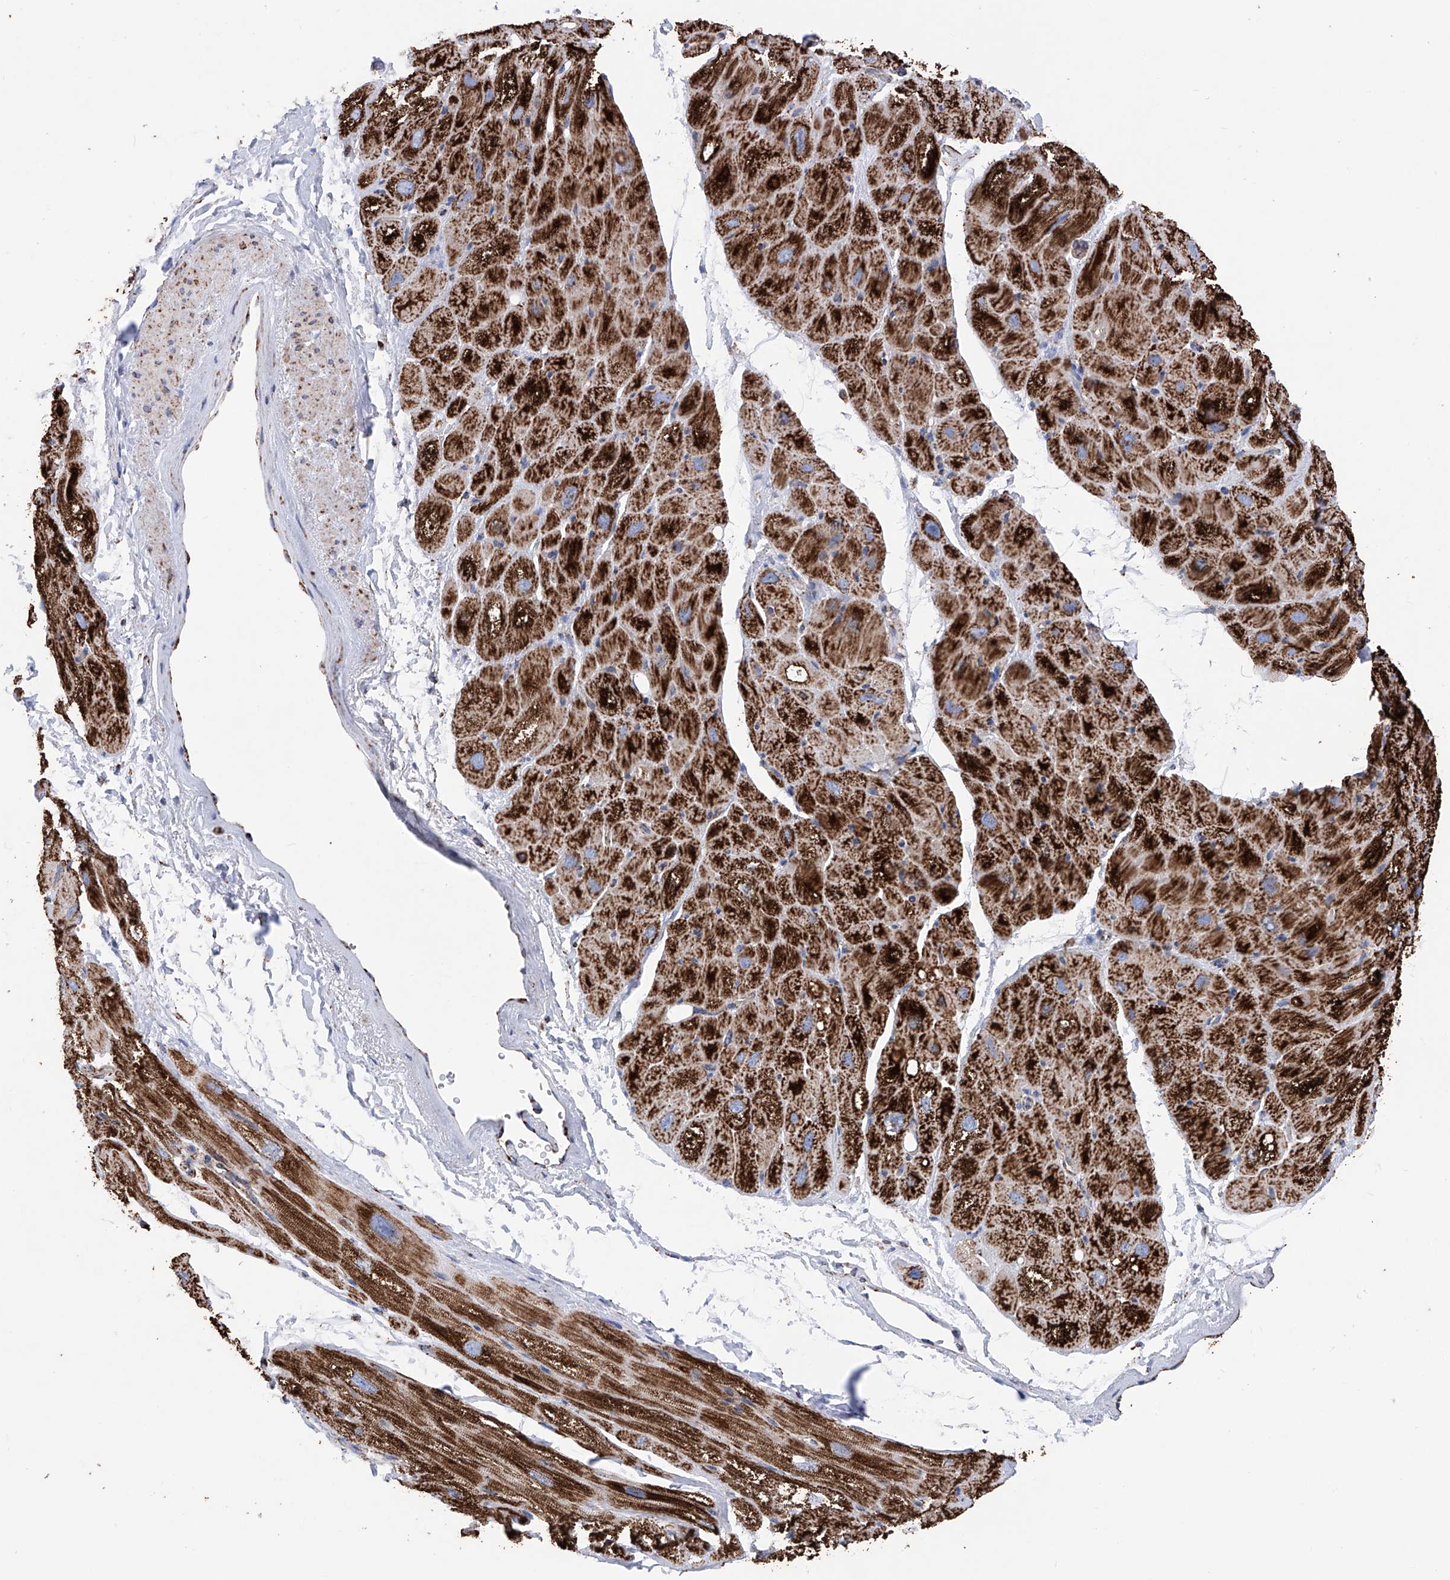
{"staining": {"intensity": "strong", "quantity": ">75%", "location": "cytoplasmic/membranous"}, "tissue": "heart muscle", "cell_type": "Cardiomyocytes", "image_type": "normal", "snomed": [{"axis": "morphology", "description": "Normal tissue, NOS"}, {"axis": "topography", "description": "Heart"}], "caption": "Protein expression analysis of unremarkable heart muscle exhibits strong cytoplasmic/membranous positivity in approximately >75% of cardiomyocytes. (IHC, brightfield microscopy, high magnification).", "gene": "ATP5PF", "patient": {"sex": "male", "age": 50}}